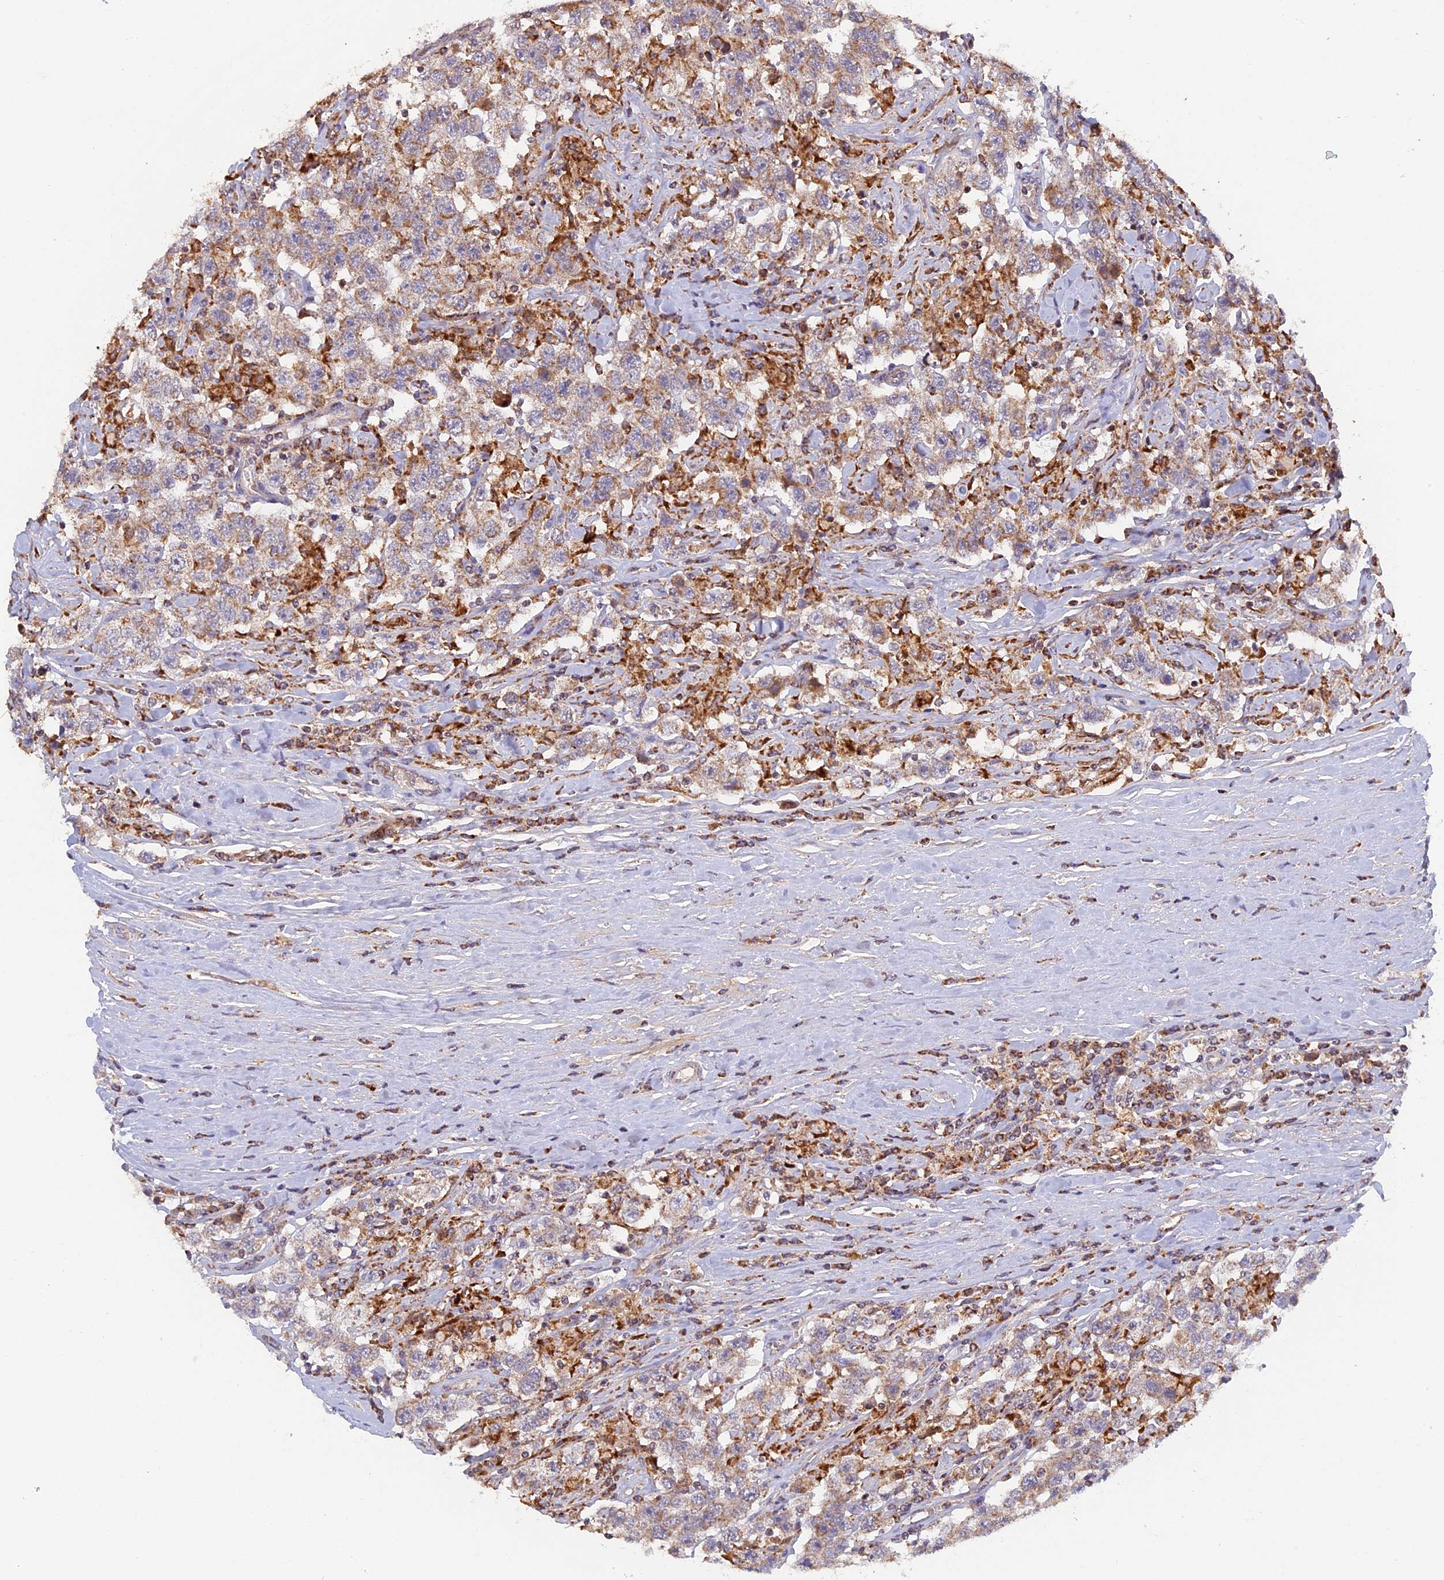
{"staining": {"intensity": "weak", "quantity": "25%-75%", "location": "cytoplasmic/membranous"}, "tissue": "testis cancer", "cell_type": "Tumor cells", "image_type": "cancer", "snomed": [{"axis": "morphology", "description": "Seminoma, NOS"}, {"axis": "topography", "description": "Testis"}], "caption": "Protein analysis of seminoma (testis) tissue reveals weak cytoplasmic/membranous staining in approximately 25%-75% of tumor cells.", "gene": "MPV17L", "patient": {"sex": "male", "age": 41}}